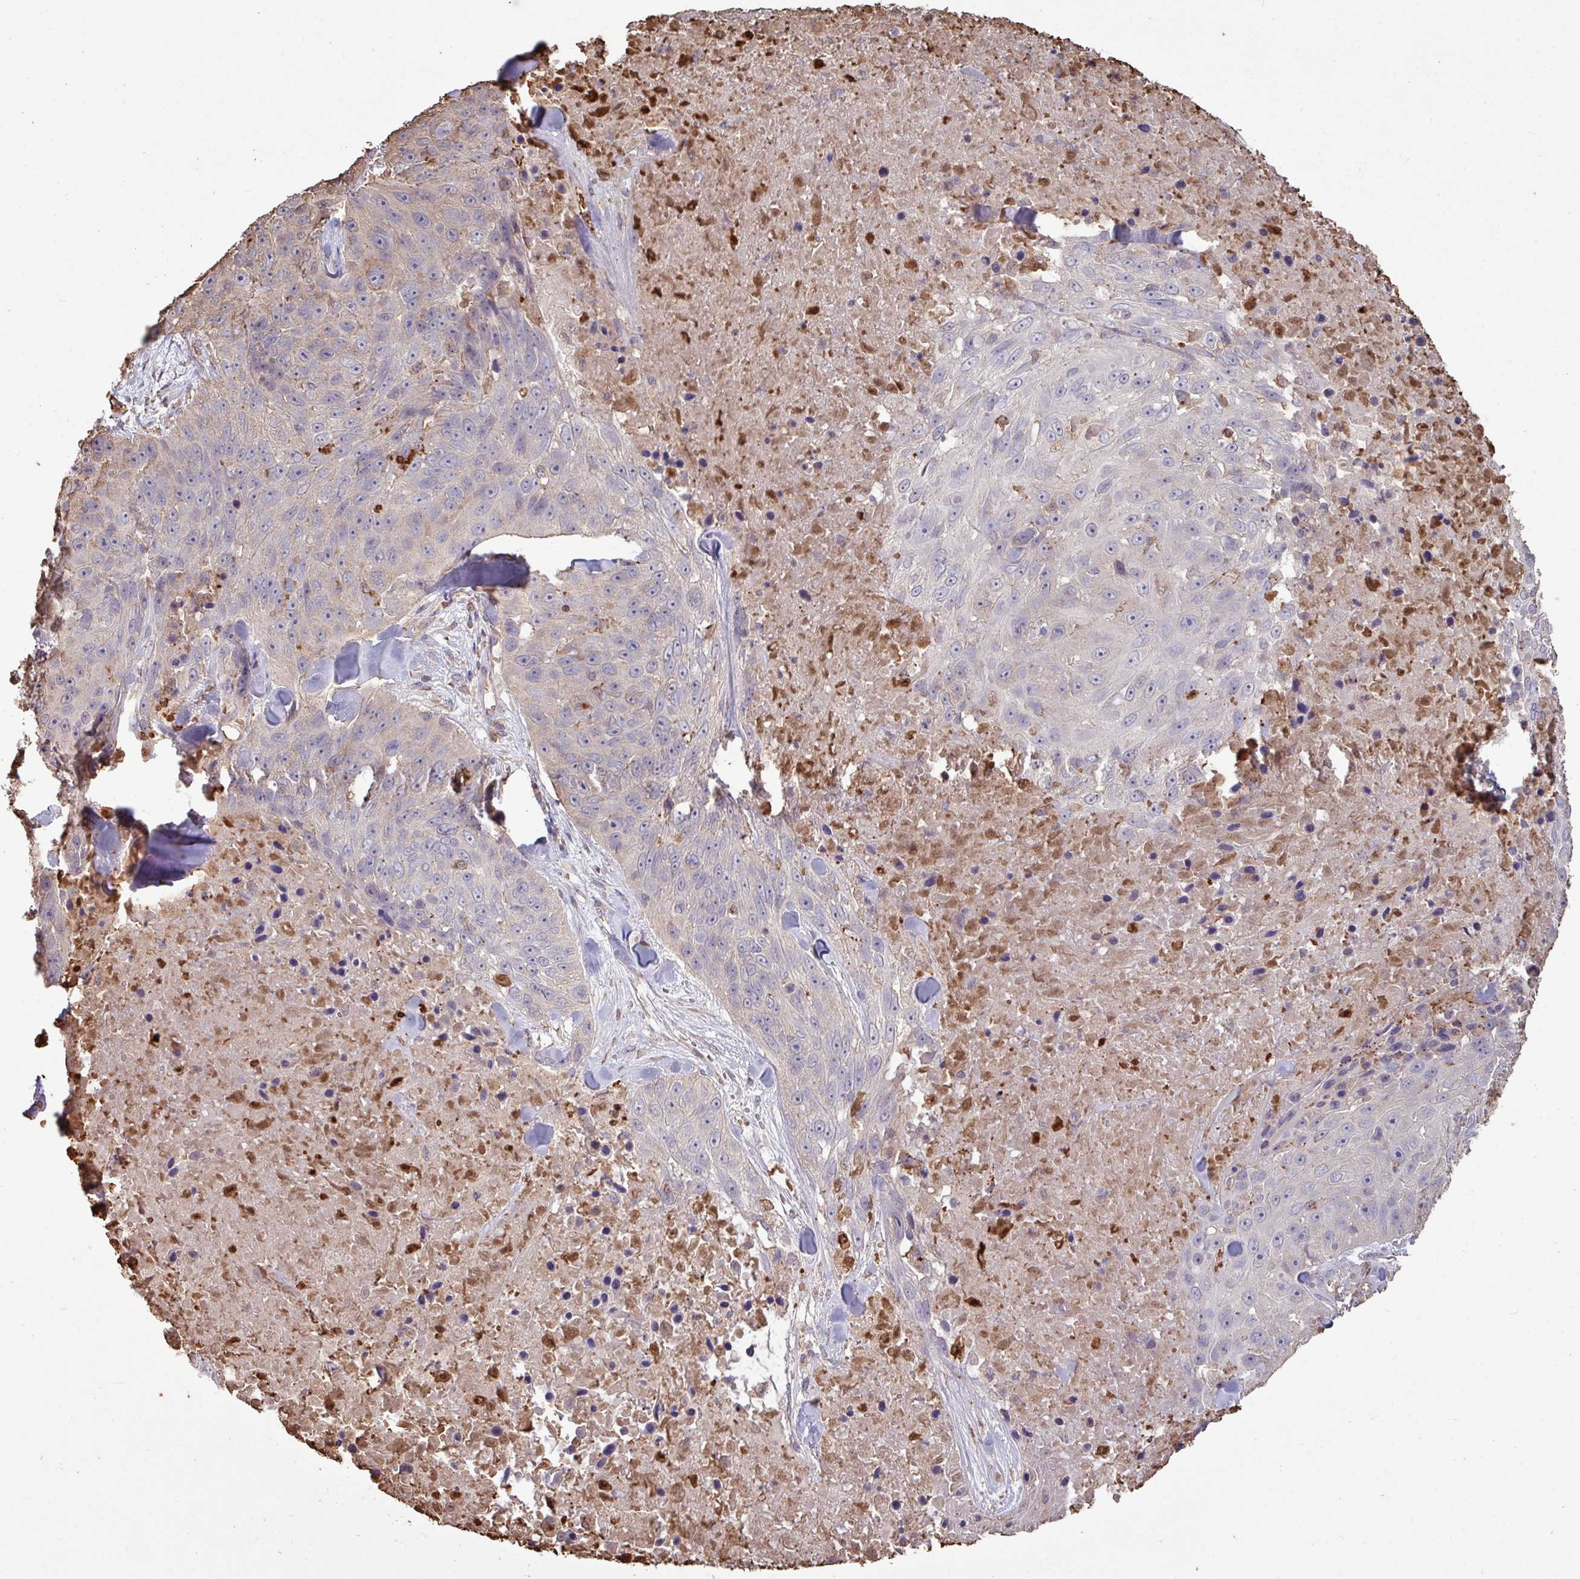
{"staining": {"intensity": "negative", "quantity": "none", "location": "none"}, "tissue": "skin cancer", "cell_type": "Tumor cells", "image_type": "cancer", "snomed": [{"axis": "morphology", "description": "Squamous cell carcinoma, NOS"}, {"axis": "topography", "description": "Skin"}], "caption": "Skin cancer stained for a protein using immunohistochemistry (IHC) exhibits no staining tumor cells.", "gene": "CAMK2B", "patient": {"sex": "female", "age": 87}}